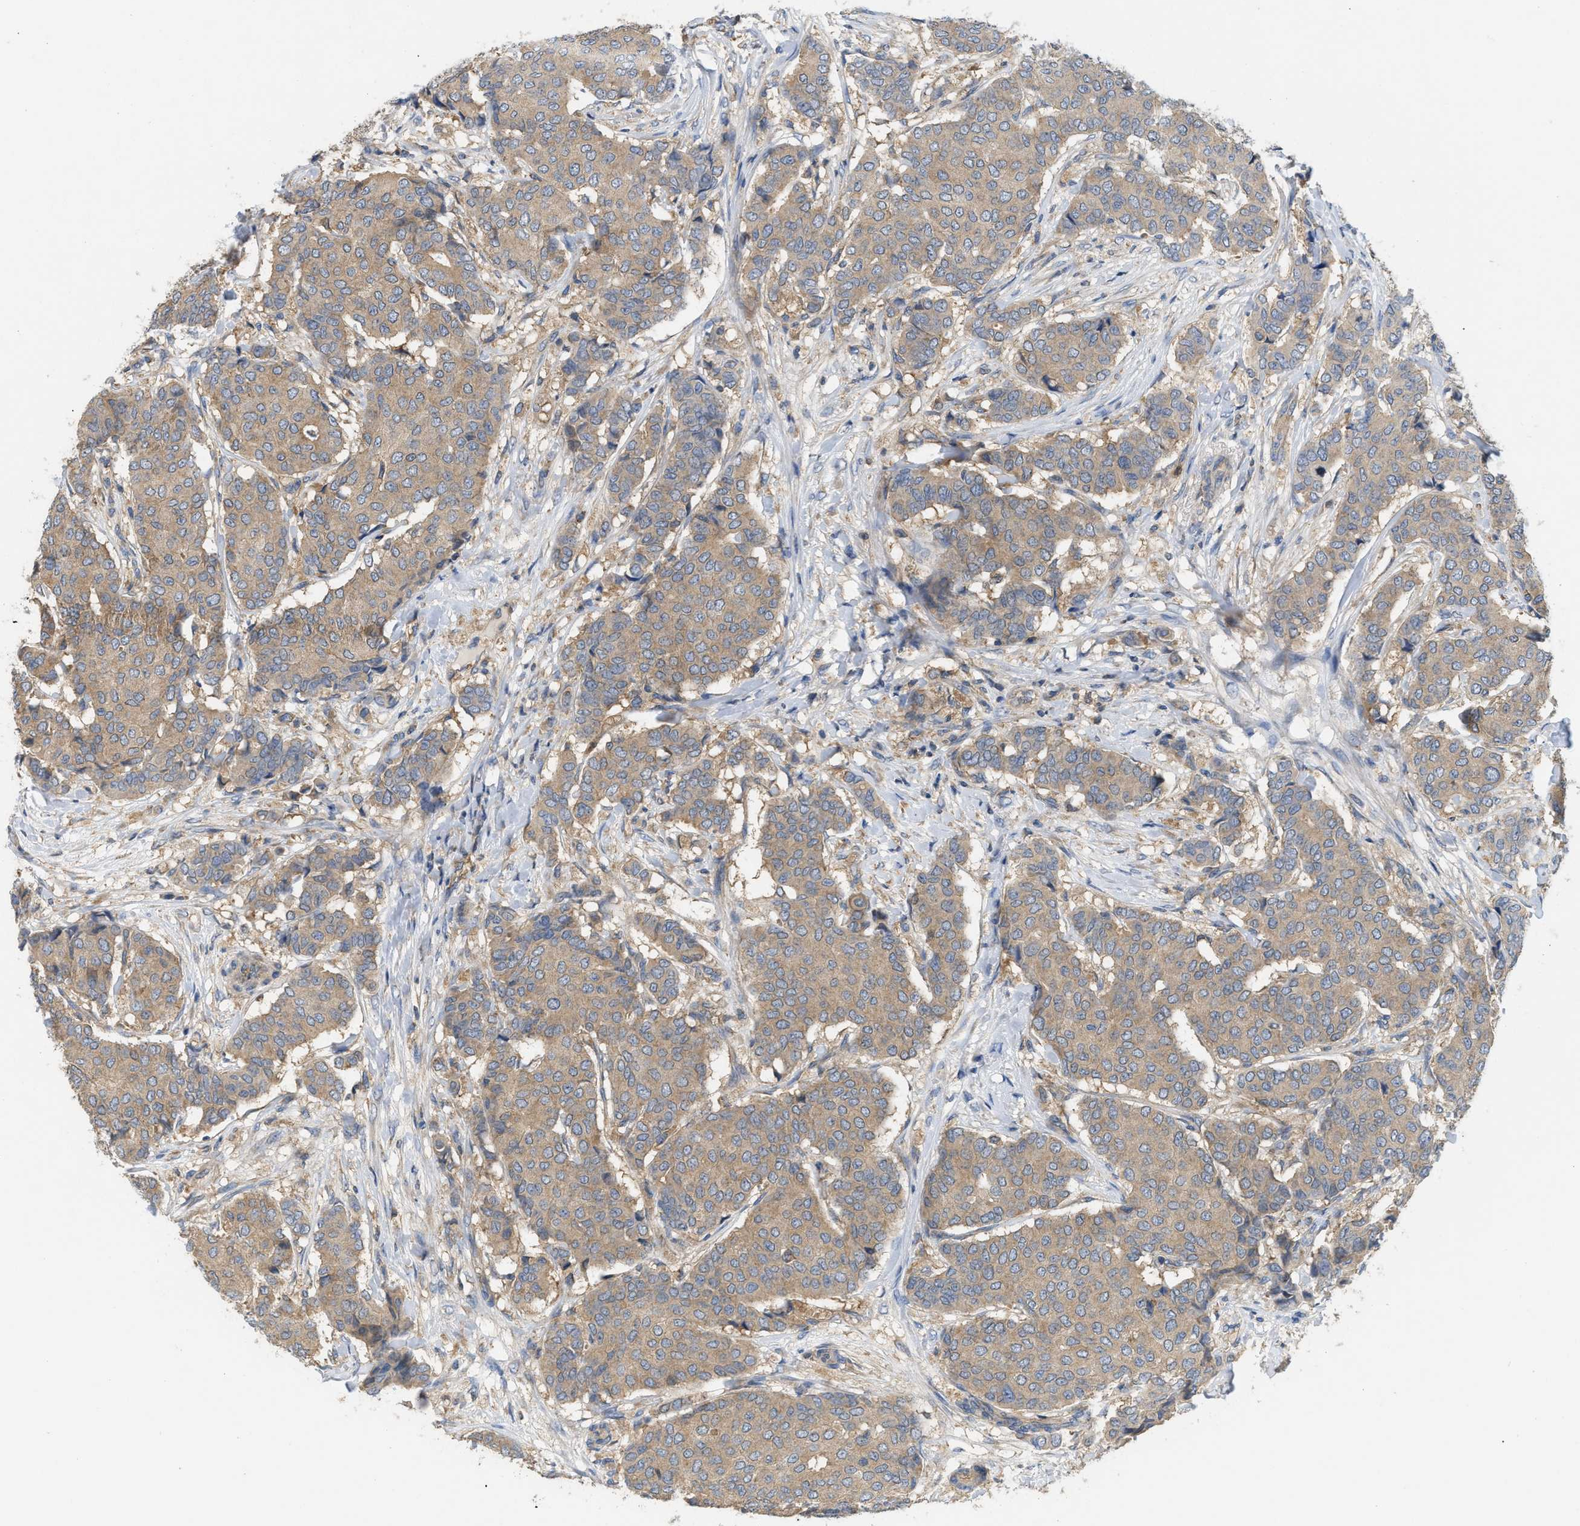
{"staining": {"intensity": "weak", "quantity": ">75%", "location": "cytoplasmic/membranous"}, "tissue": "breast cancer", "cell_type": "Tumor cells", "image_type": "cancer", "snomed": [{"axis": "morphology", "description": "Duct carcinoma"}, {"axis": "topography", "description": "Breast"}], "caption": "IHC staining of invasive ductal carcinoma (breast), which demonstrates low levels of weak cytoplasmic/membranous staining in approximately >75% of tumor cells indicating weak cytoplasmic/membranous protein staining. The staining was performed using DAB (brown) for protein detection and nuclei were counterstained in hematoxylin (blue).", "gene": "RNF216", "patient": {"sex": "female", "age": 75}}